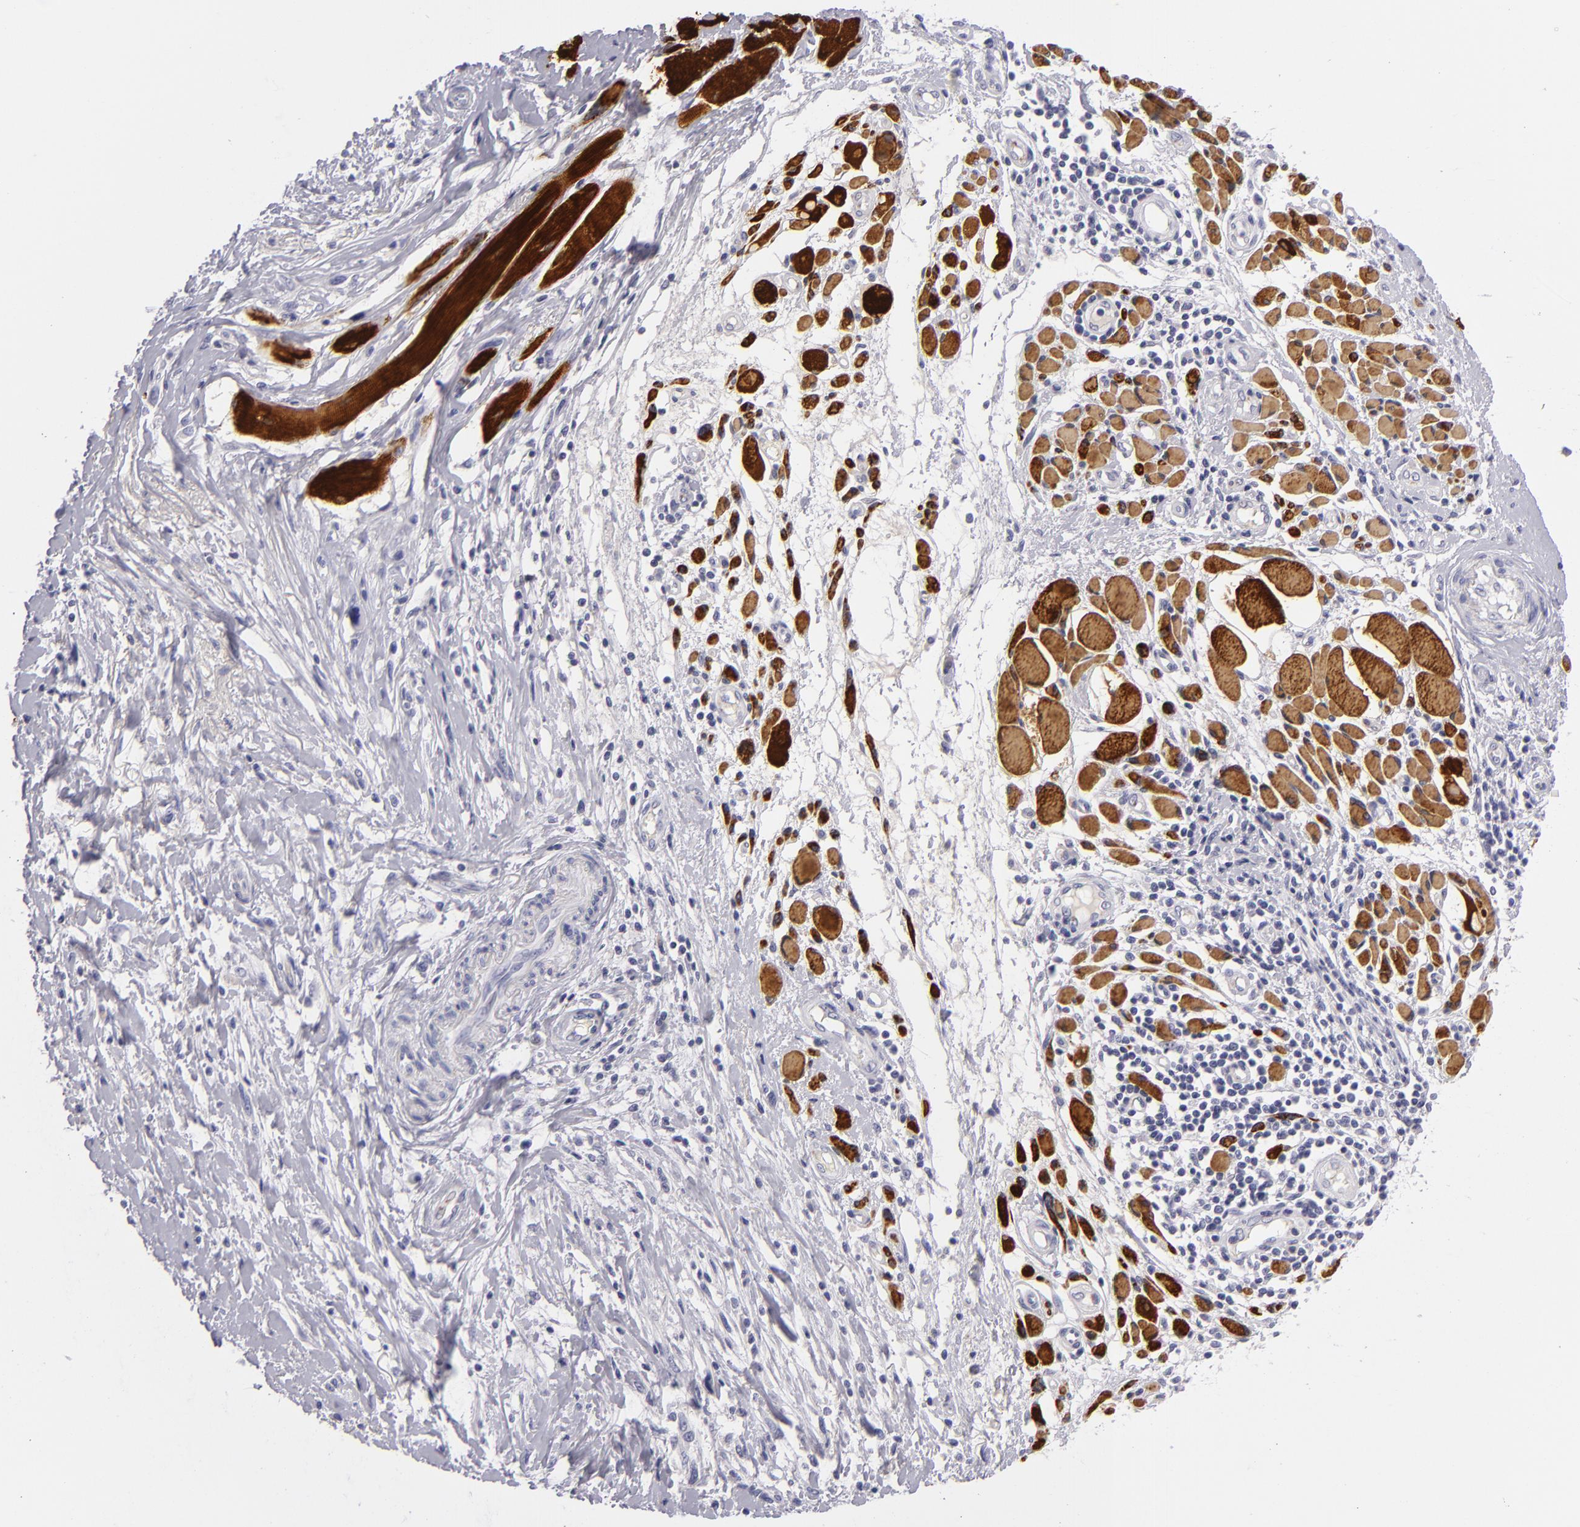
{"staining": {"intensity": "negative", "quantity": "none", "location": "none"}, "tissue": "melanoma", "cell_type": "Tumor cells", "image_type": "cancer", "snomed": [{"axis": "morphology", "description": "Malignant melanoma, NOS"}, {"axis": "topography", "description": "Skin"}], "caption": "IHC image of human malignant melanoma stained for a protein (brown), which displays no expression in tumor cells.", "gene": "TNNC1", "patient": {"sex": "male", "age": 91}}